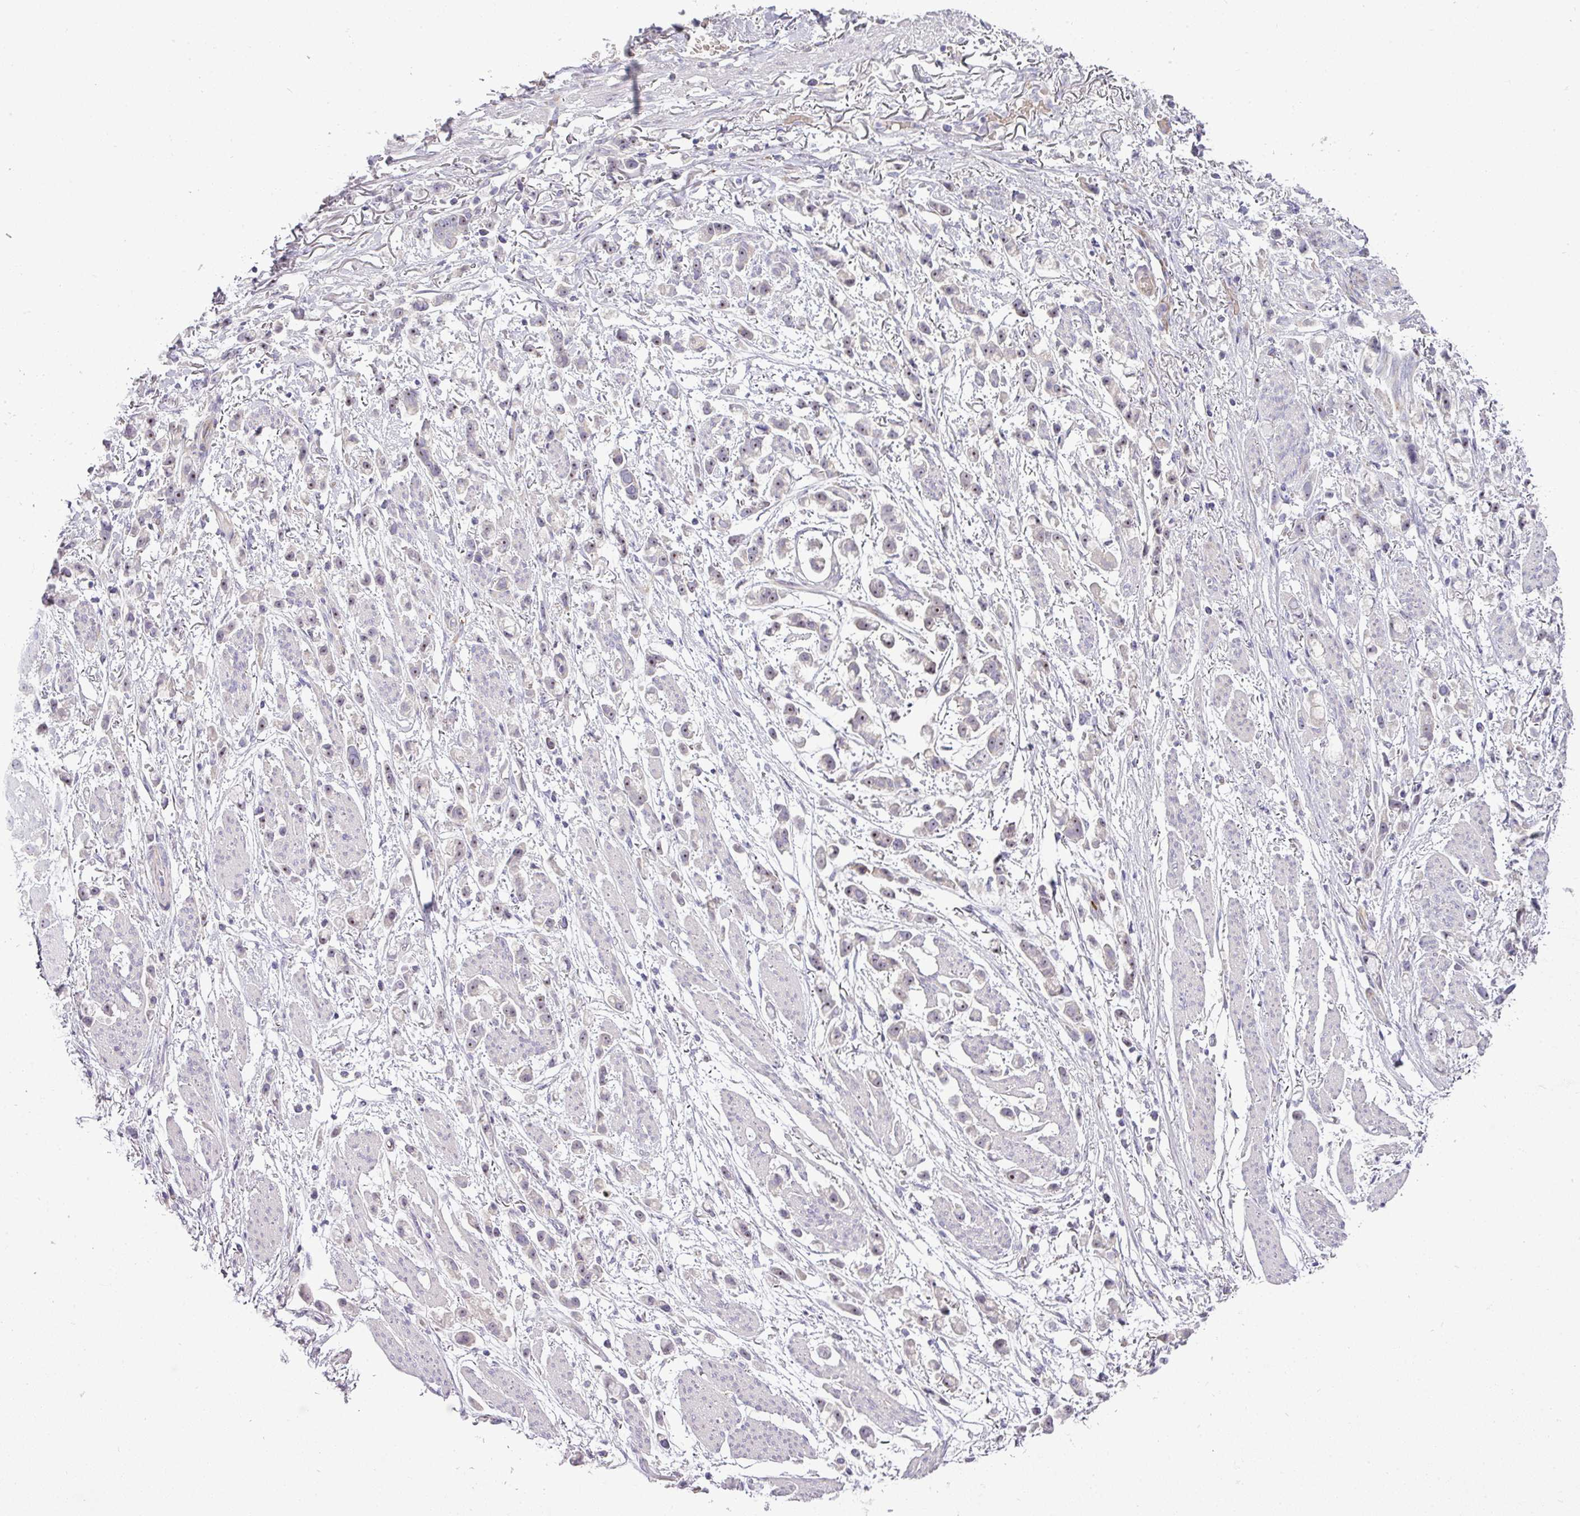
{"staining": {"intensity": "negative", "quantity": "none", "location": "none"}, "tissue": "stomach cancer", "cell_type": "Tumor cells", "image_type": "cancer", "snomed": [{"axis": "morphology", "description": "Adenocarcinoma, NOS"}, {"axis": "topography", "description": "Stomach"}], "caption": "Image shows no protein expression in tumor cells of stomach adenocarcinoma tissue.", "gene": "ATP6V1F", "patient": {"sex": "female", "age": 81}}